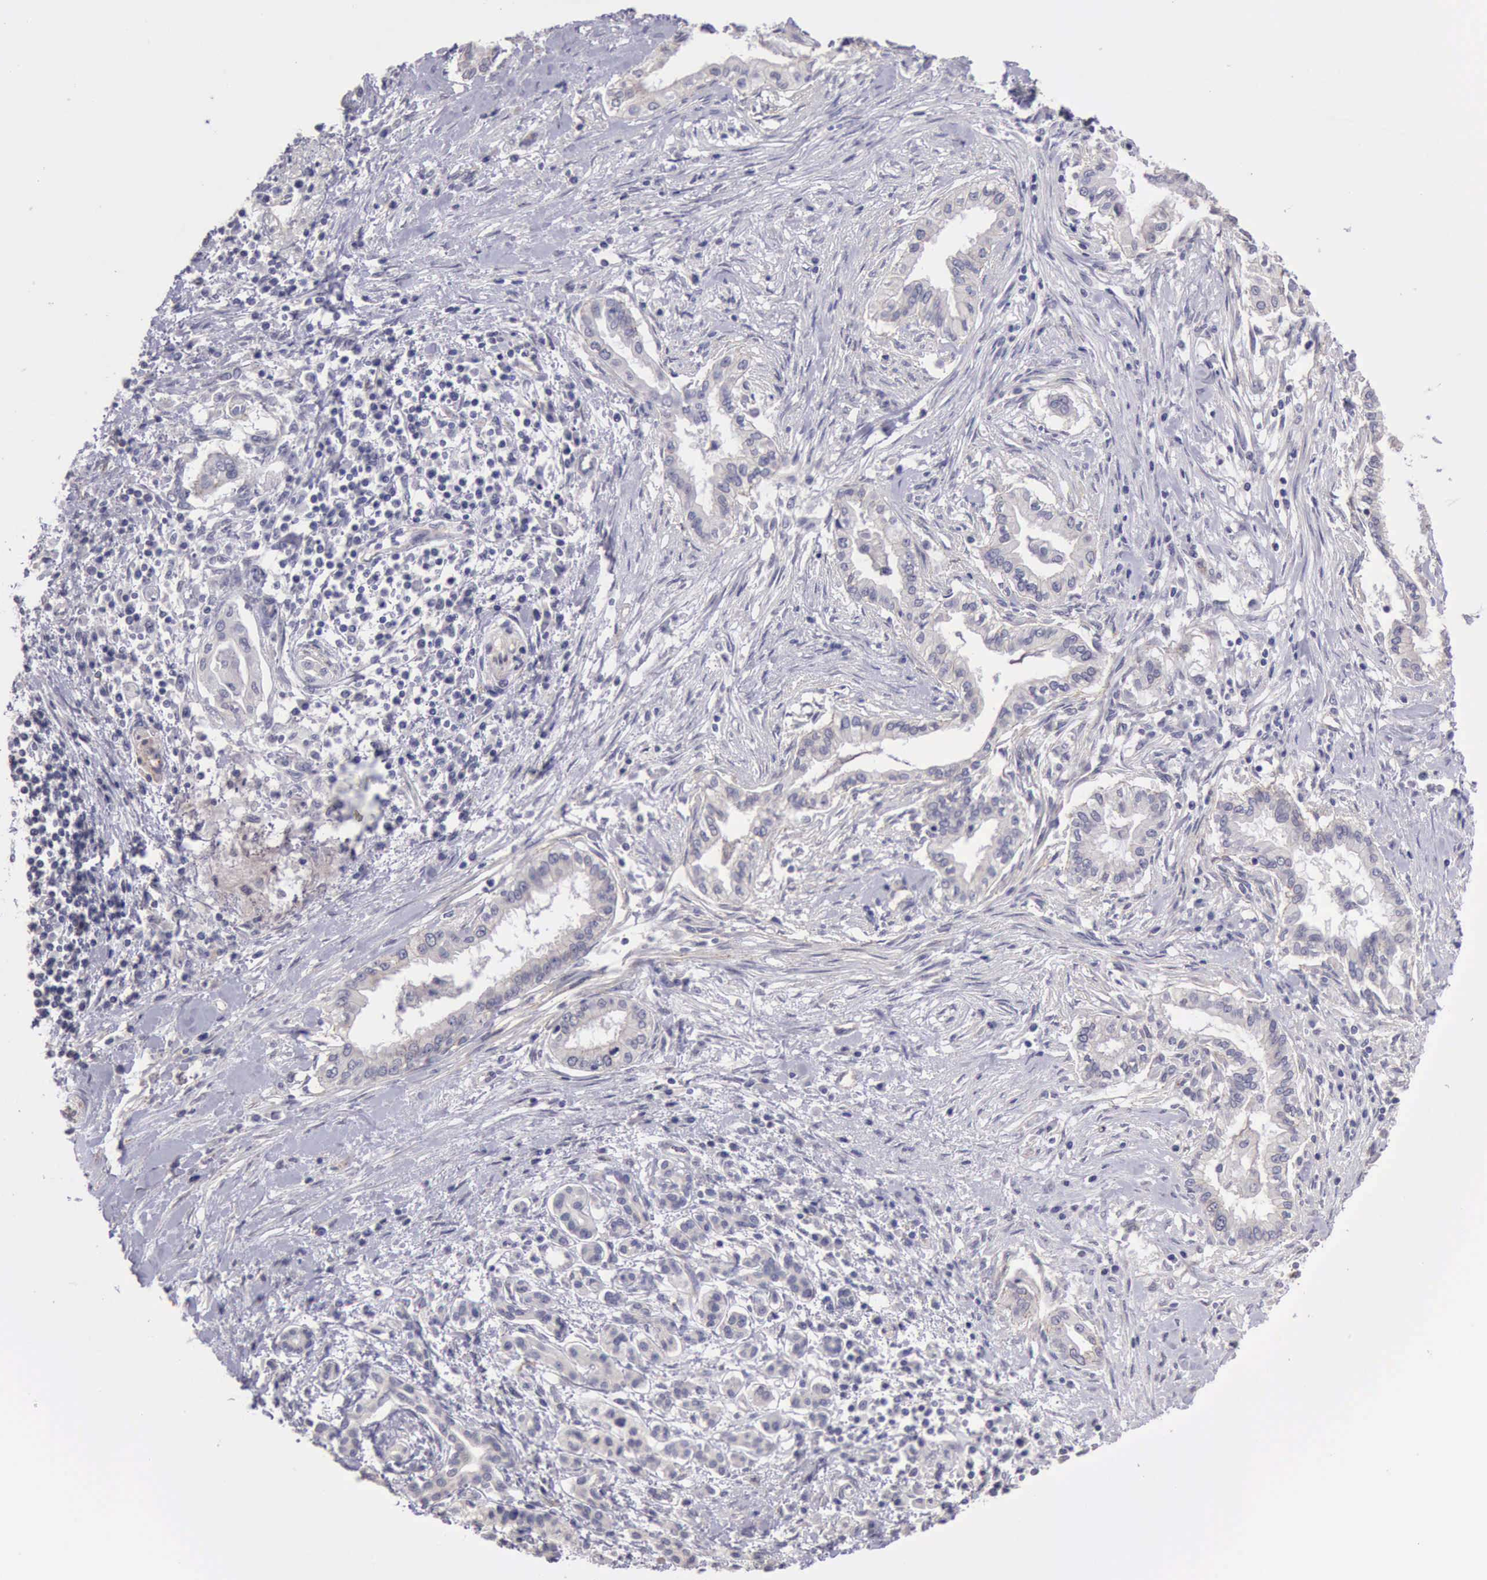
{"staining": {"intensity": "weak", "quantity": "<25%", "location": "cytoplasmic/membranous"}, "tissue": "pancreatic cancer", "cell_type": "Tumor cells", "image_type": "cancer", "snomed": [{"axis": "morphology", "description": "Adenocarcinoma, NOS"}, {"axis": "topography", "description": "Pancreas"}], "caption": "There is no significant positivity in tumor cells of pancreatic adenocarcinoma.", "gene": "KCND1", "patient": {"sex": "female", "age": 64}}